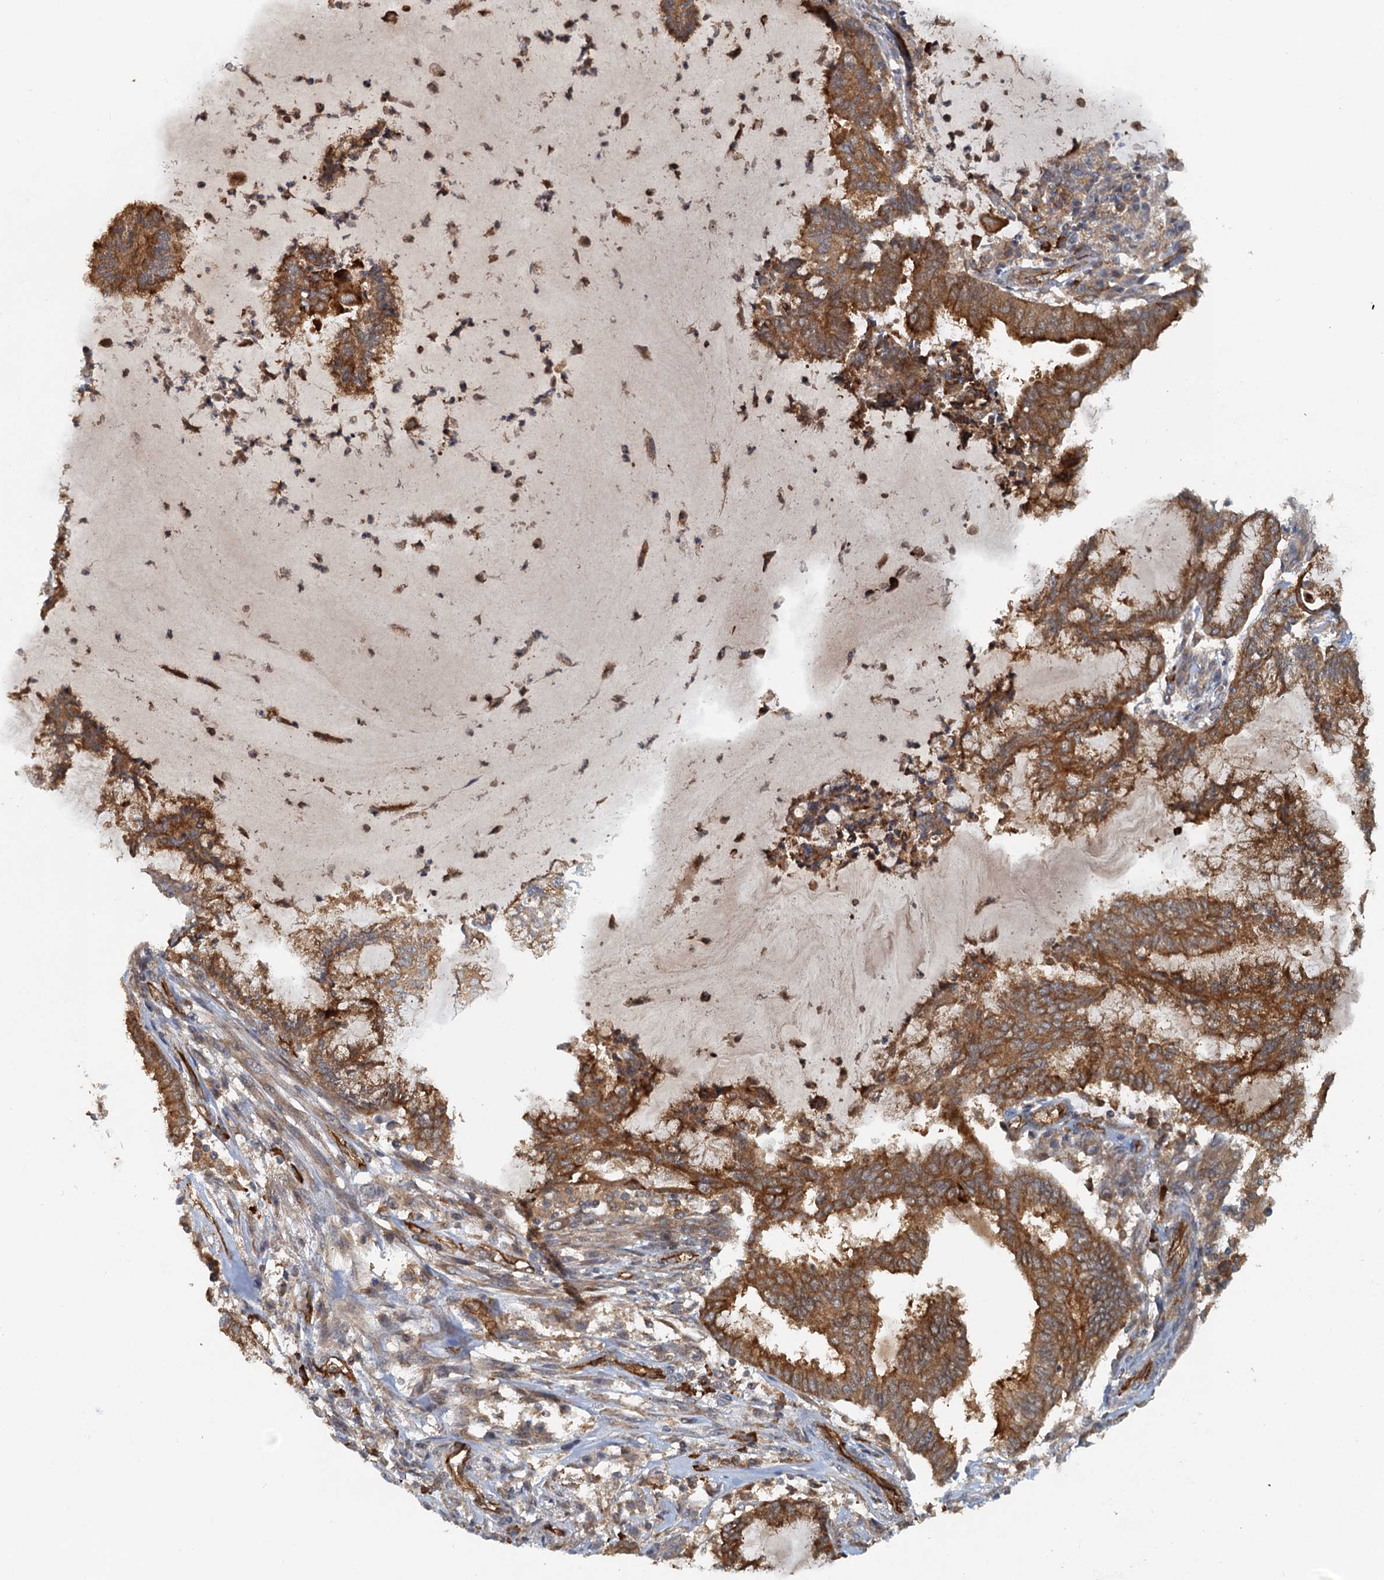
{"staining": {"intensity": "moderate", "quantity": ">75%", "location": "cytoplasmic/membranous"}, "tissue": "endometrial cancer", "cell_type": "Tumor cells", "image_type": "cancer", "snomed": [{"axis": "morphology", "description": "Adenocarcinoma, NOS"}, {"axis": "topography", "description": "Endometrium"}], "caption": "Moderate cytoplasmic/membranous positivity is appreciated in about >75% of tumor cells in endometrial adenocarcinoma. The protein is stained brown, and the nuclei are stained in blue (DAB IHC with brightfield microscopy, high magnification).", "gene": "NIPAL3", "patient": {"sex": "female", "age": 86}}